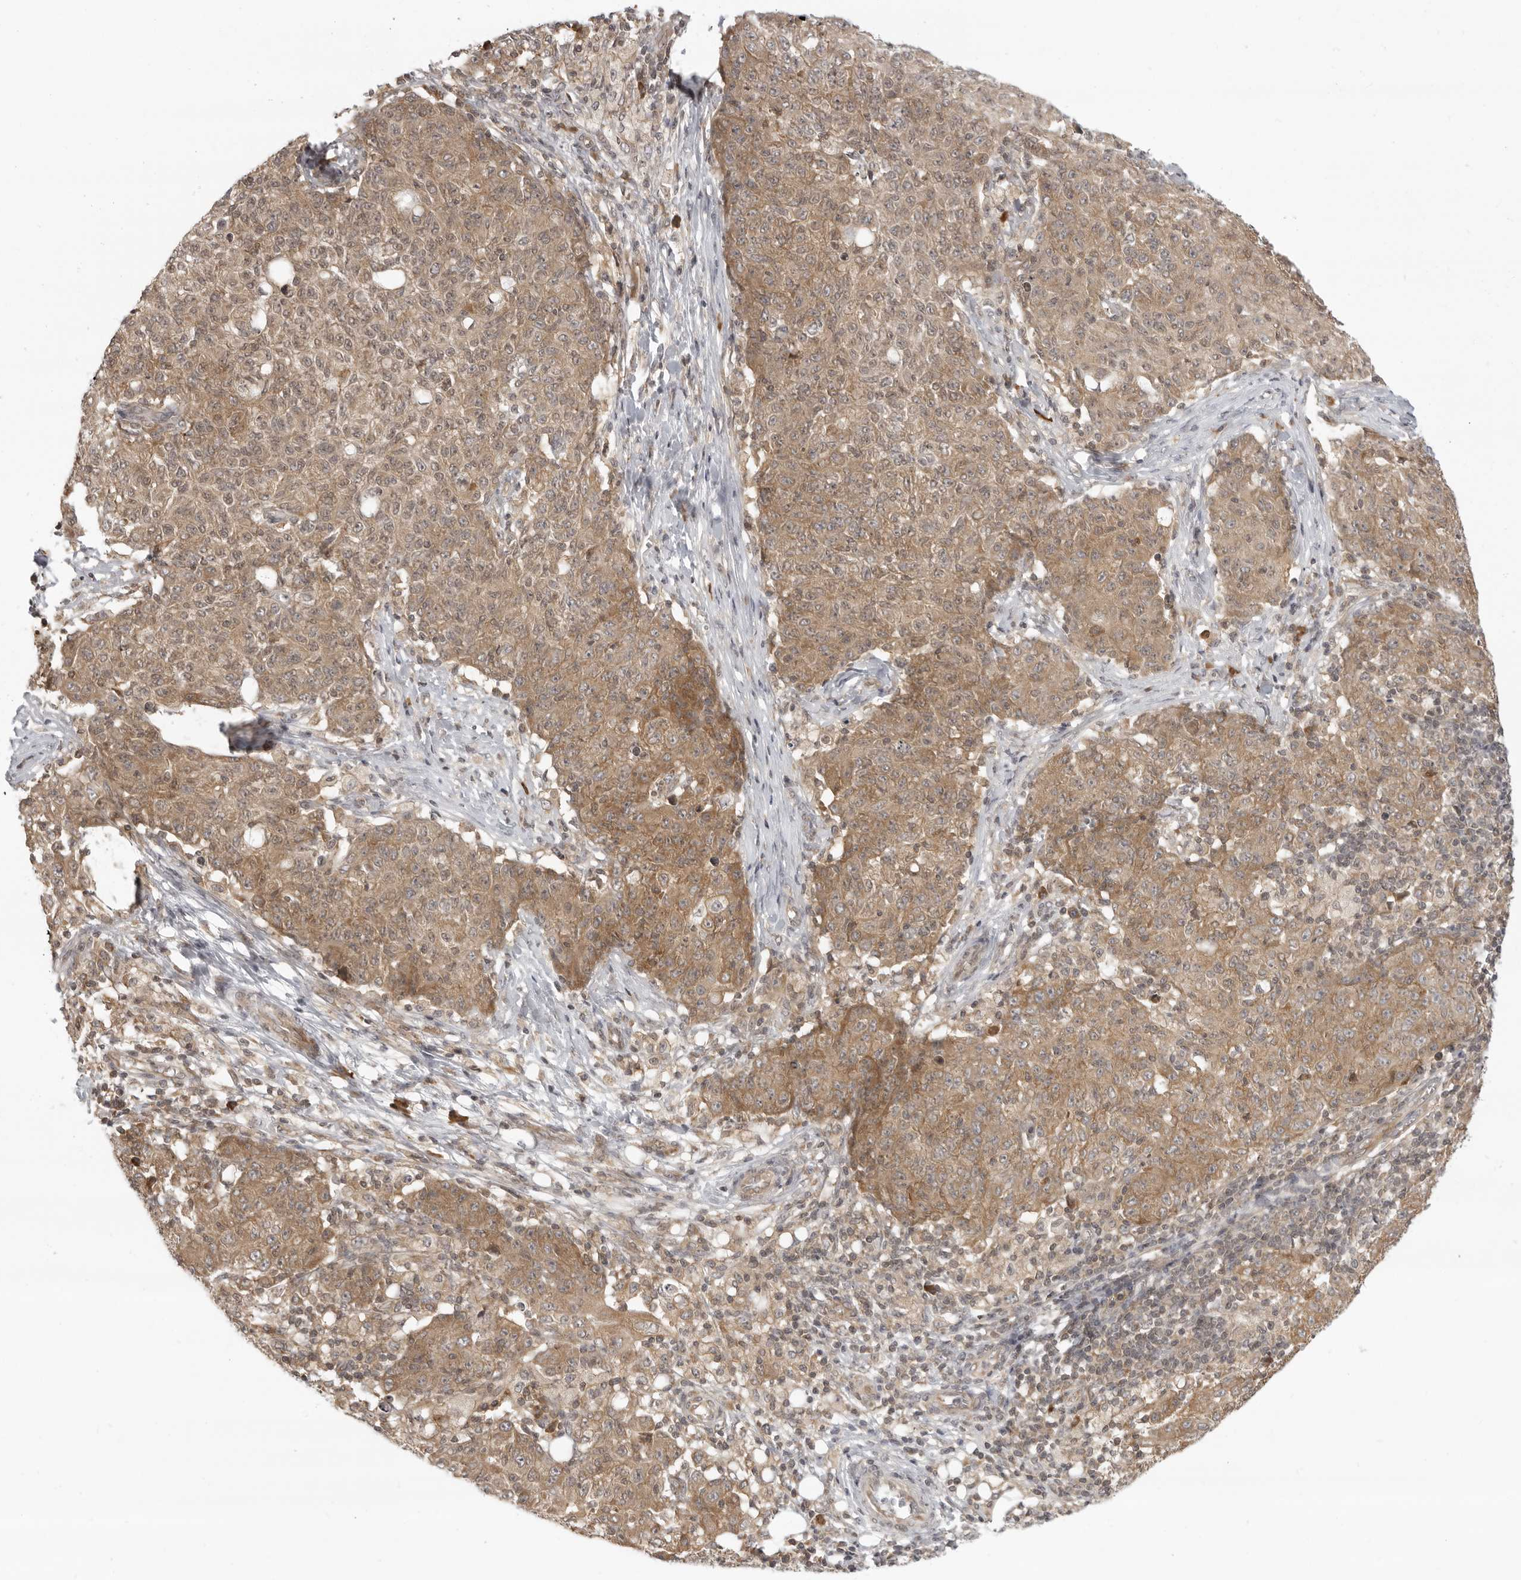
{"staining": {"intensity": "moderate", "quantity": ">75%", "location": "cytoplasmic/membranous,nuclear"}, "tissue": "ovarian cancer", "cell_type": "Tumor cells", "image_type": "cancer", "snomed": [{"axis": "morphology", "description": "Carcinoma, endometroid"}, {"axis": "topography", "description": "Ovary"}], "caption": "This micrograph demonstrates endometroid carcinoma (ovarian) stained with immunohistochemistry to label a protein in brown. The cytoplasmic/membranous and nuclear of tumor cells show moderate positivity for the protein. Nuclei are counter-stained blue.", "gene": "PRRC2A", "patient": {"sex": "female", "age": 42}}